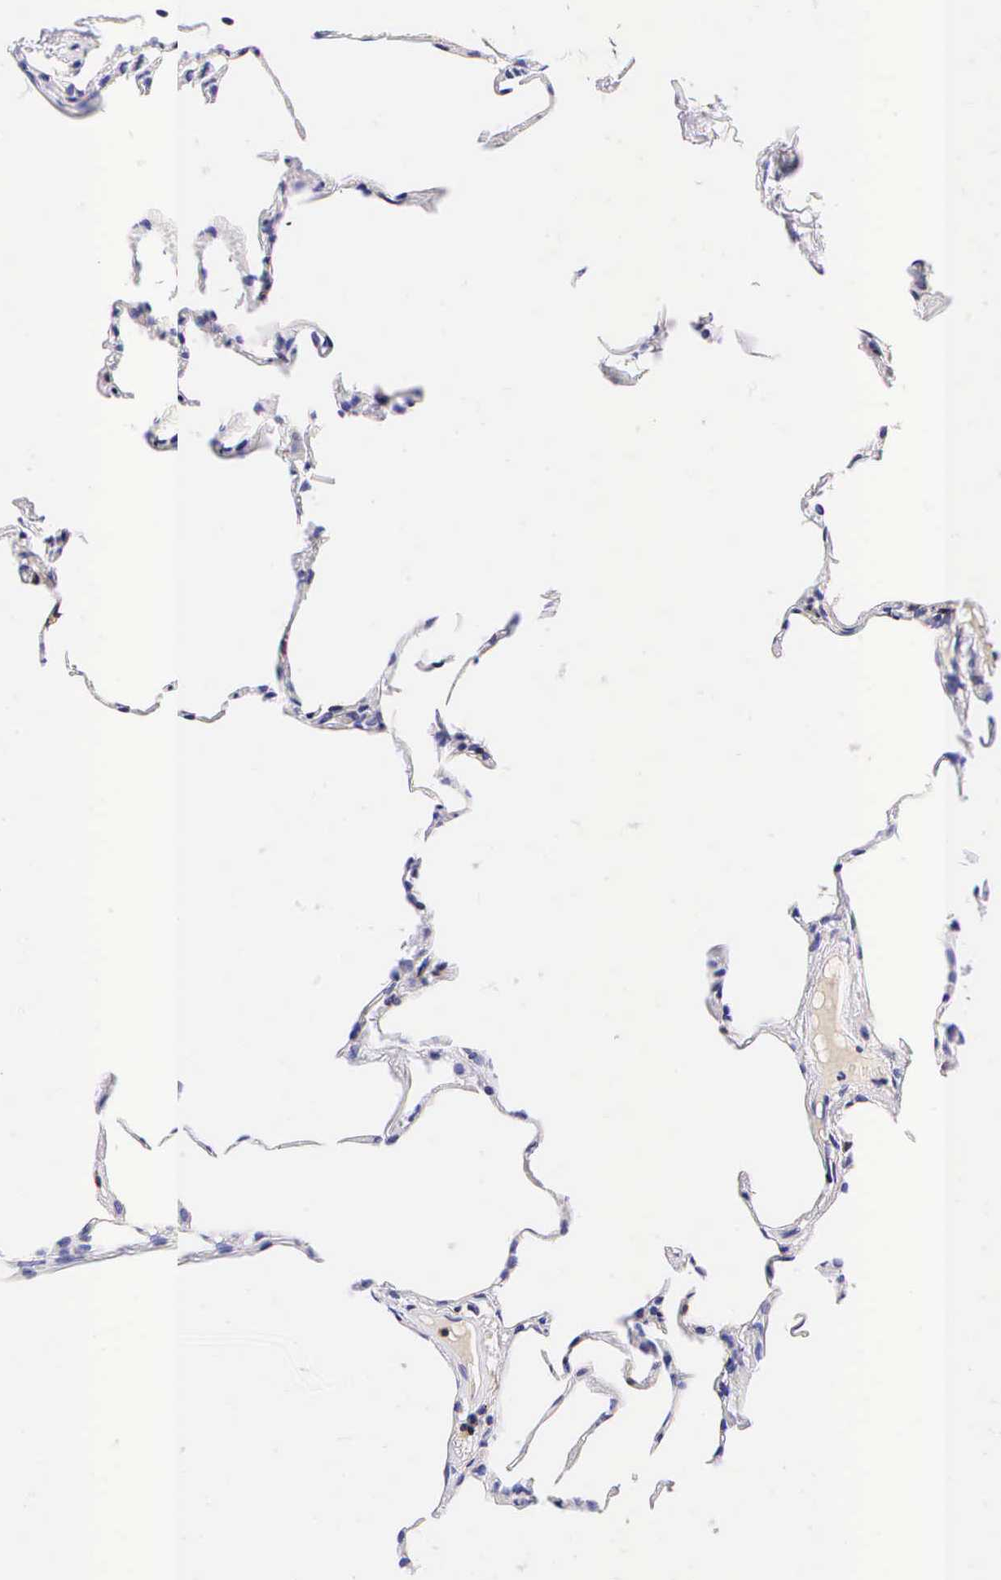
{"staining": {"intensity": "negative", "quantity": "none", "location": "none"}, "tissue": "lung", "cell_type": "Alveolar cells", "image_type": "normal", "snomed": [{"axis": "morphology", "description": "Normal tissue, NOS"}, {"axis": "topography", "description": "Lung"}], "caption": "Human lung stained for a protein using immunohistochemistry shows no staining in alveolar cells.", "gene": "CD3E", "patient": {"sex": "female", "age": 75}}